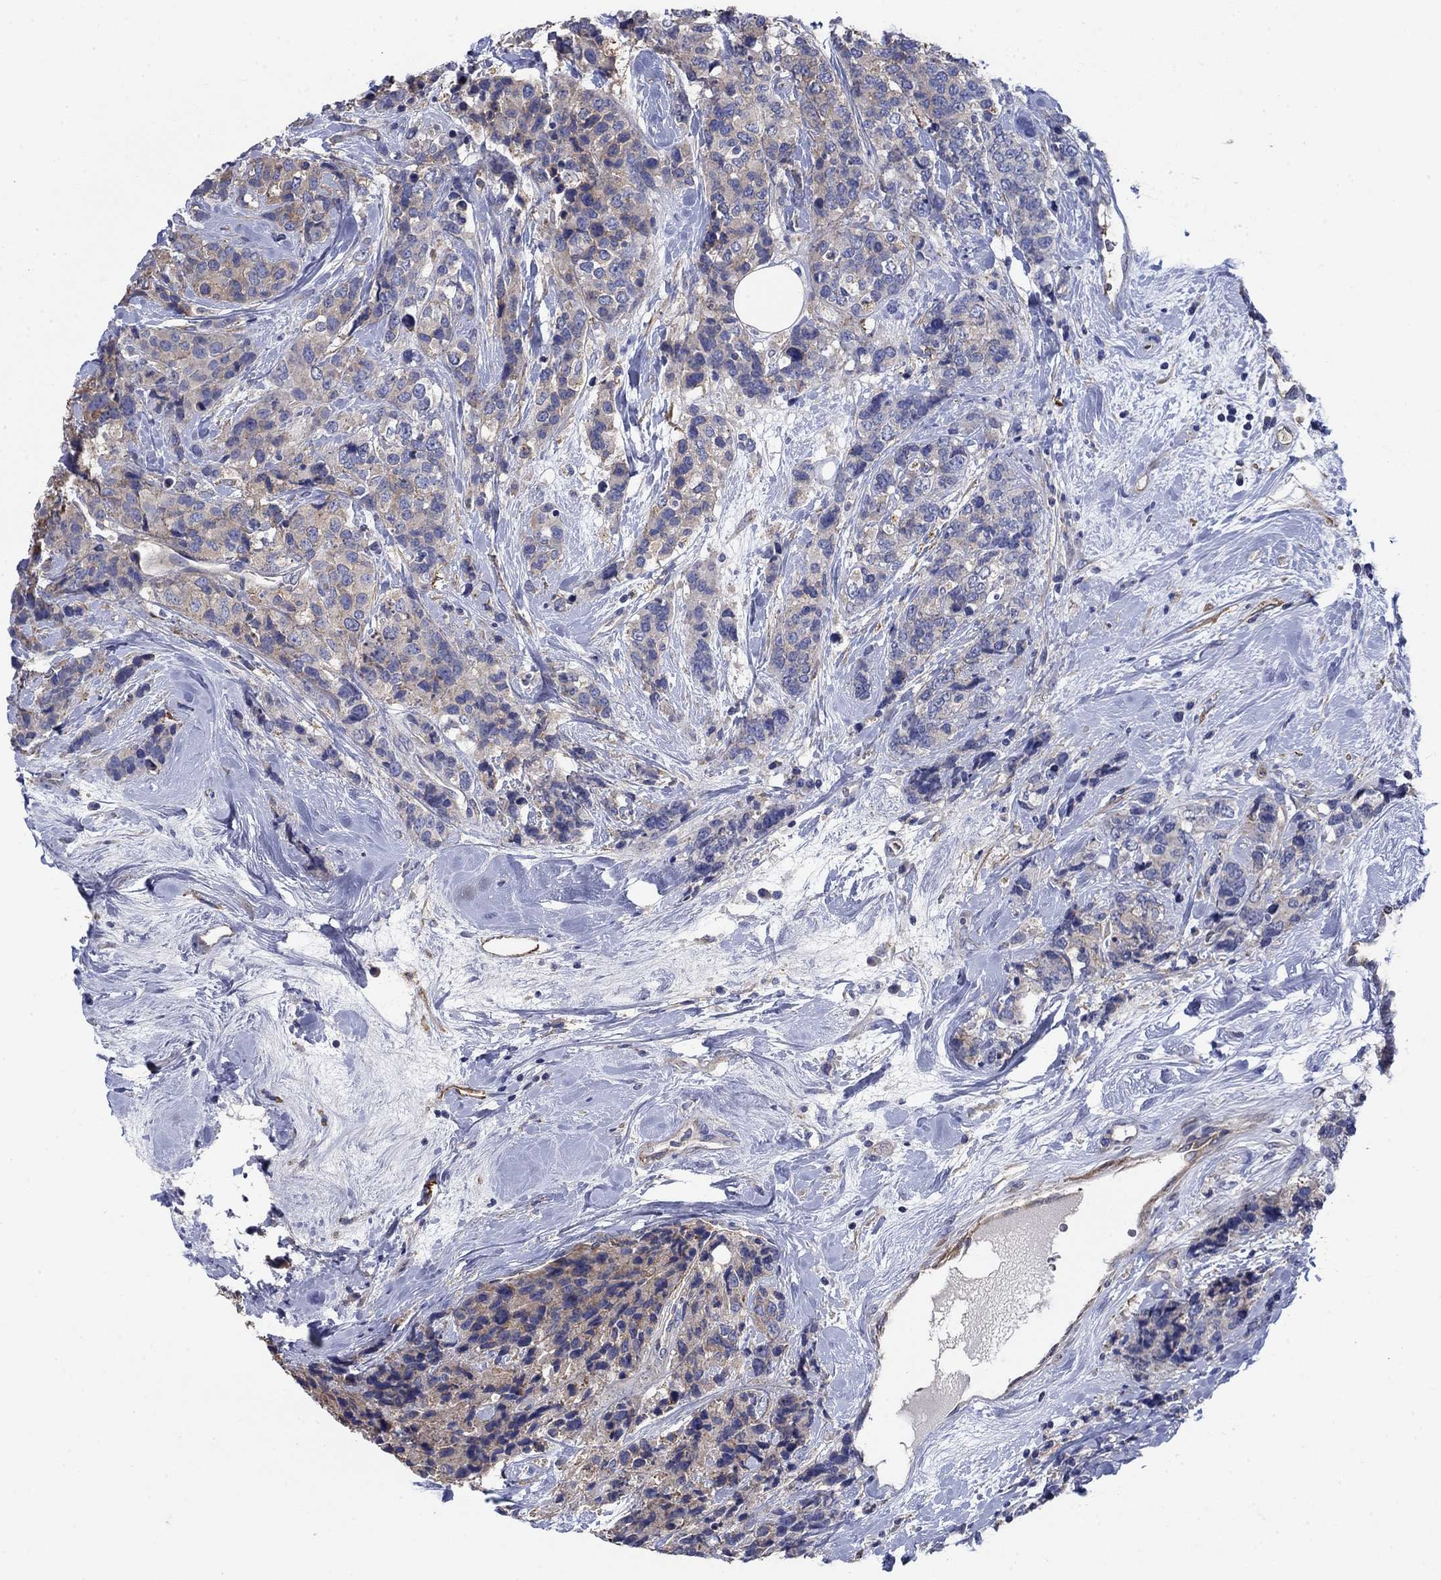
{"staining": {"intensity": "weak", "quantity": "<25%", "location": "cytoplasmic/membranous"}, "tissue": "breast cancer", "cell_type": "Tumor cells", "image_type": "cancer", "snomed": [{"axis": "morphology", "description": "Lobular carcinoma"}, {"axis": "topography", "description": "Breast"}], "caption": "Immunohistochemistry (IHC) photomicrograph of lobular carcinoma (breast) stained for a protein (brown), which reveals no positivity in tumor cells.", "gene": "FLNC", "patient": {"sex": "female", "age": 59}}